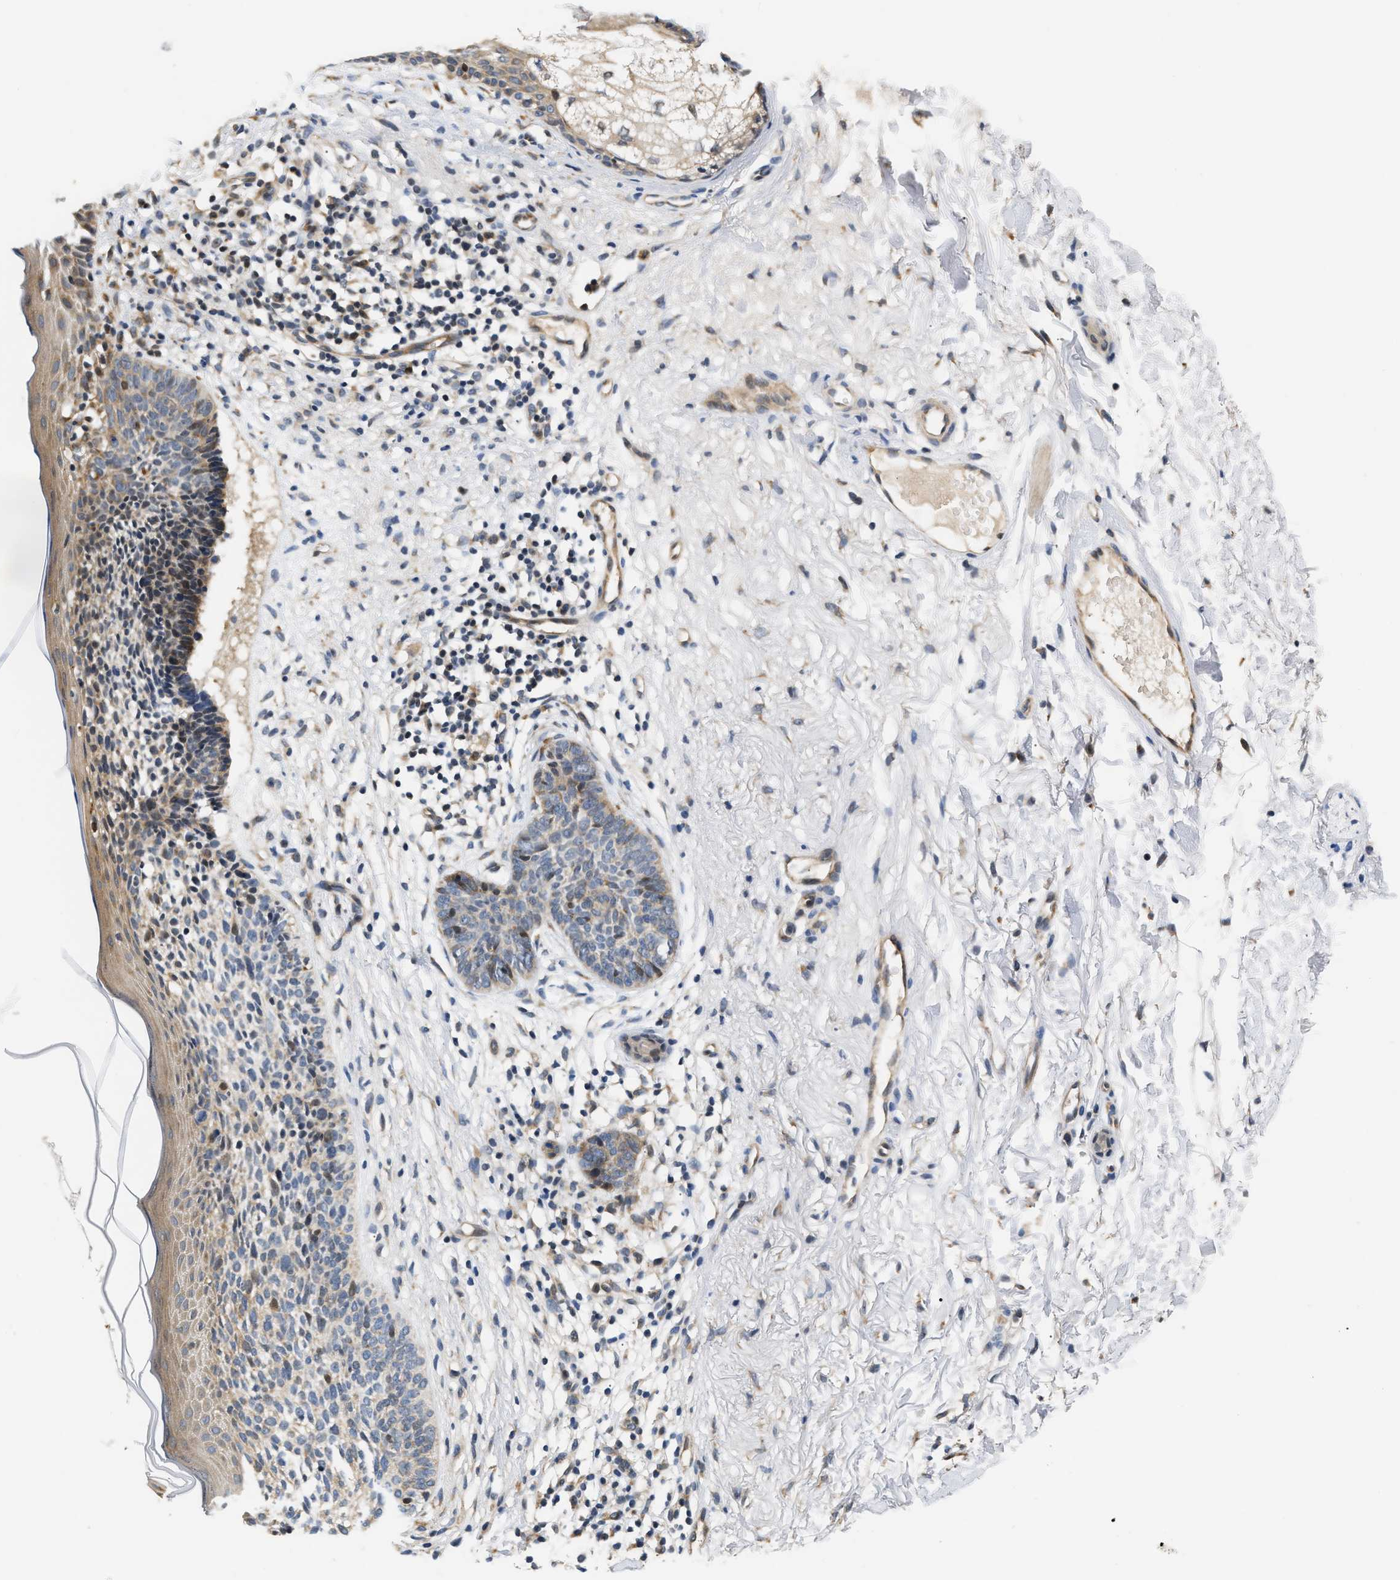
{"staining": {"intensity": "moderate", "quantity": "25%-75%", "location": "cytoplasmic/membranous"}, "tissue": "skin cancer", "cell_type": "Tumor cells", "image_type": "cancer", "snomed": [{"axis": "morphology", "description": "Basal cell carcinoma"}, {"axis": "topography", "description": "Skin"}], "caption": "Immunohistochemical staining of skin basal cell carcinoma shows medium levels of moderate cytoplasmic/membranous expression in approximately 25%-75% of tumor cells.", "gene": "TNIP2", "patient": {"sex": "female", "age": 70}}